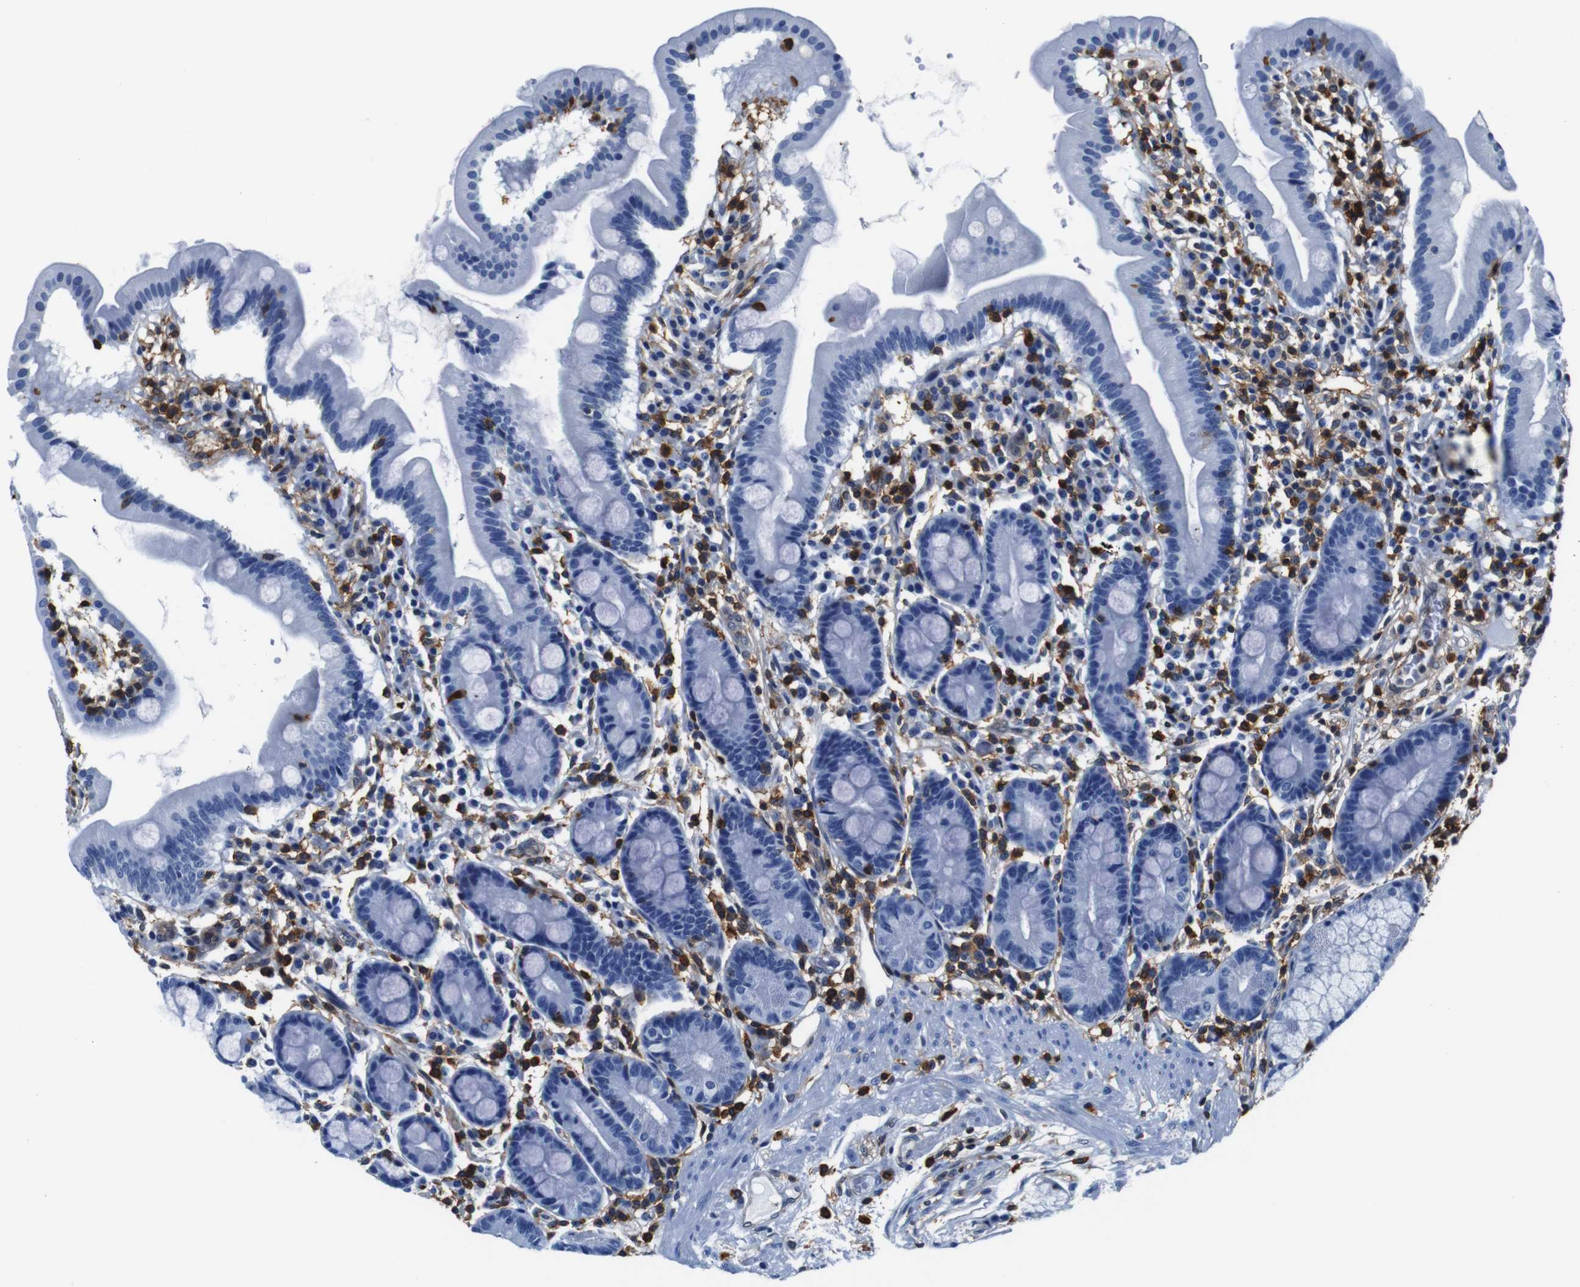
{"staining": {"intensity": "negative", "quantity": "none", "location": "none"}, "tissue": "duodenum", "cell_type": "Glandular cells", "image_type": "normal", "snomed": [{"axis": "morphology", "description": "Normal tissue, NOS"}, {"axis": "topography", "description": "Duodenum"}], "caption": "Immunohistochemistry (IHC) of normal human duodenum shows no staining in glandular cells. (Brightfield microscopy of DAB immunohistochemistry (IHC) at high magnification).", "gene": "ANXA1", "patient": {"sex": "male", "age": 50}}